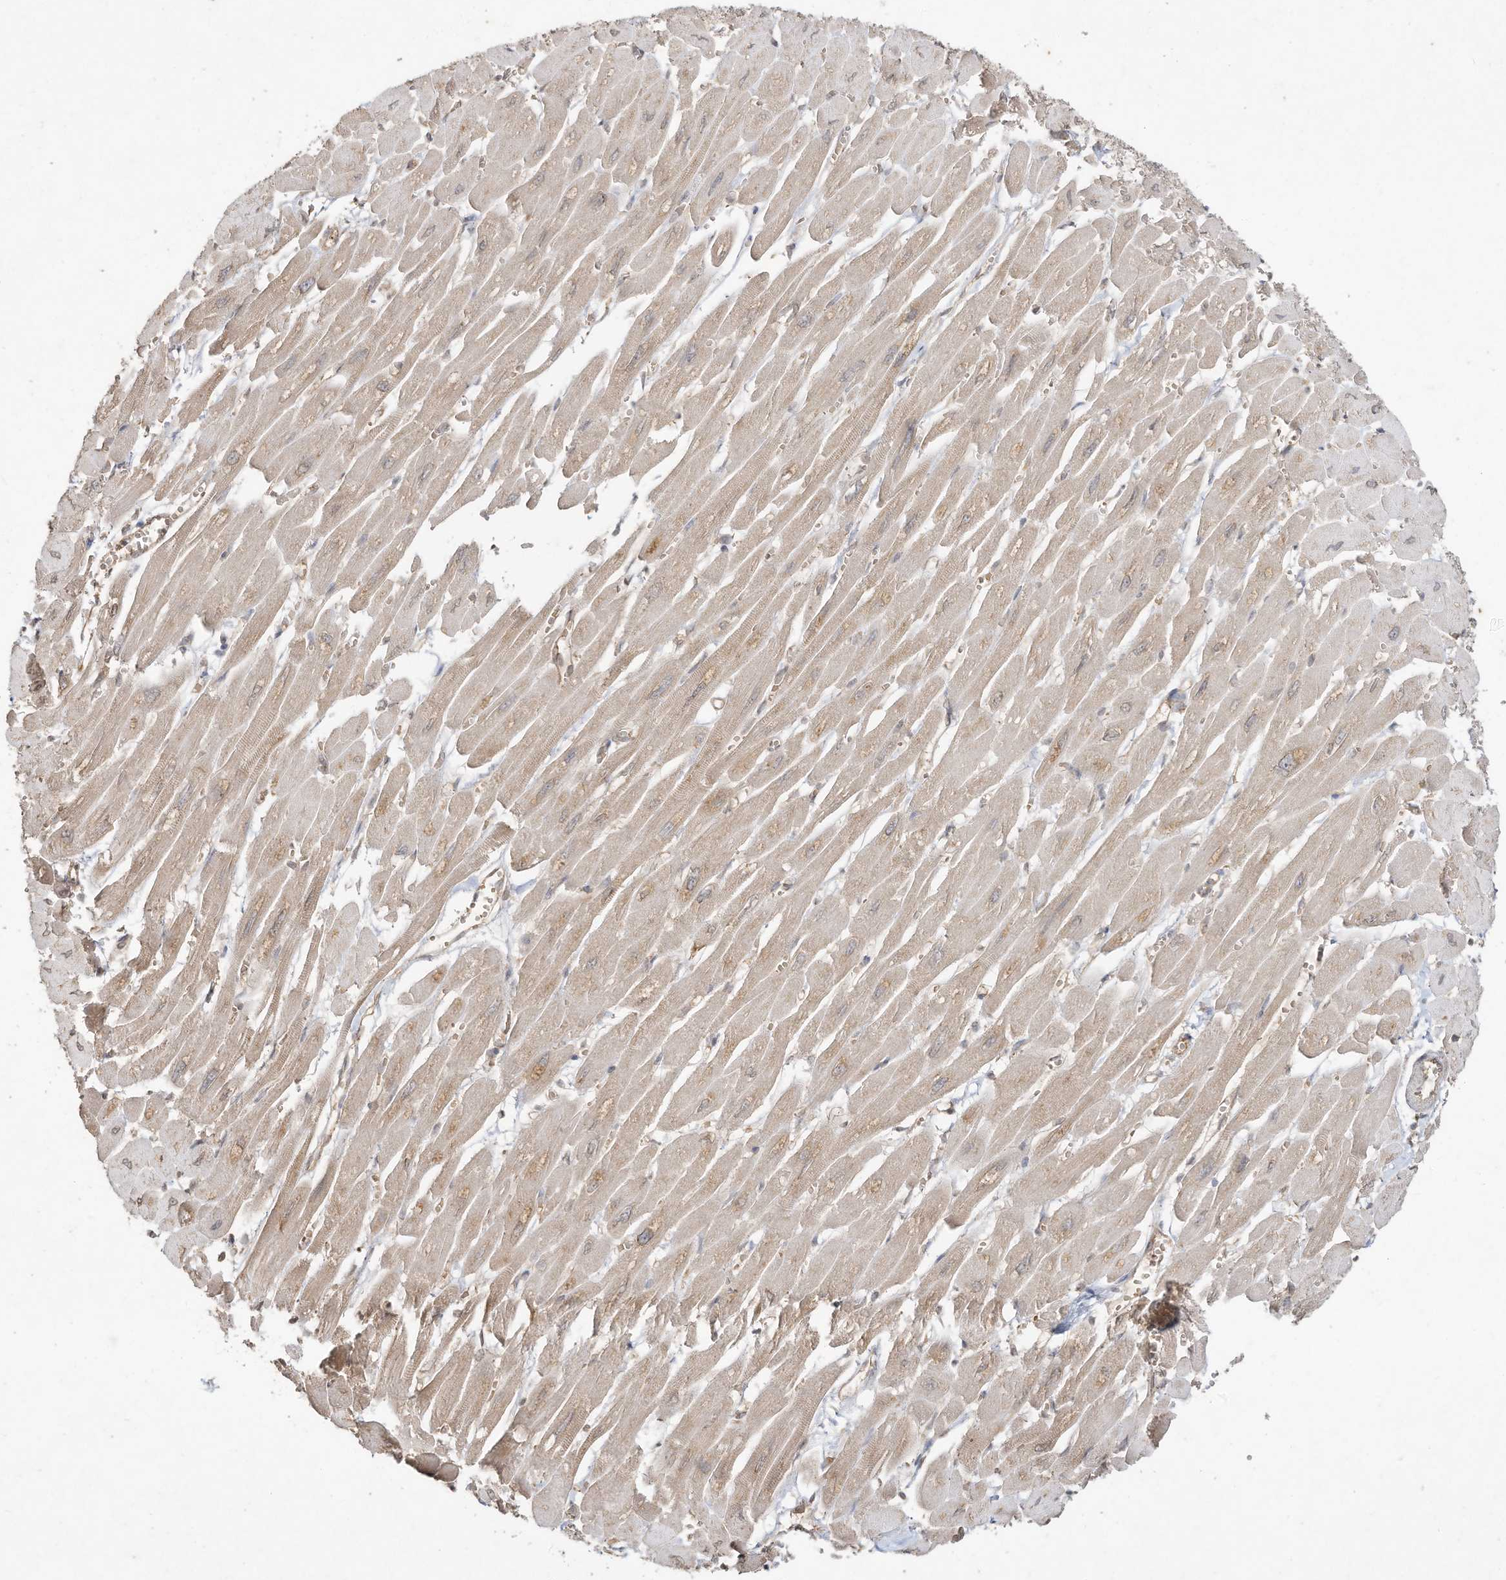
{"staining": {"intensity": "moderate", "quantity": "25%-75%", "location": "cytoplasmic/membranous"}, "tissue": "heart muscle", "cell_type": "Cardiomyocytes", "image_type": "normal", "snomed": [{"axis": "morphology", "description": "Normal tissue, NOS"}, {"axis": "topography", "description": "Heart"}], "caption": "Moderate cytoplasmic/membranous protein staining is present in approximately 25%-75% of cardiomyocytes in heart muscle. (DAB (3,3'-diaminobenzidine) IHC, brown staining for protein, blue staining for nuclei).", "gene": "DYNC1I2", "patient": {"sex": "female", "age": 54}}